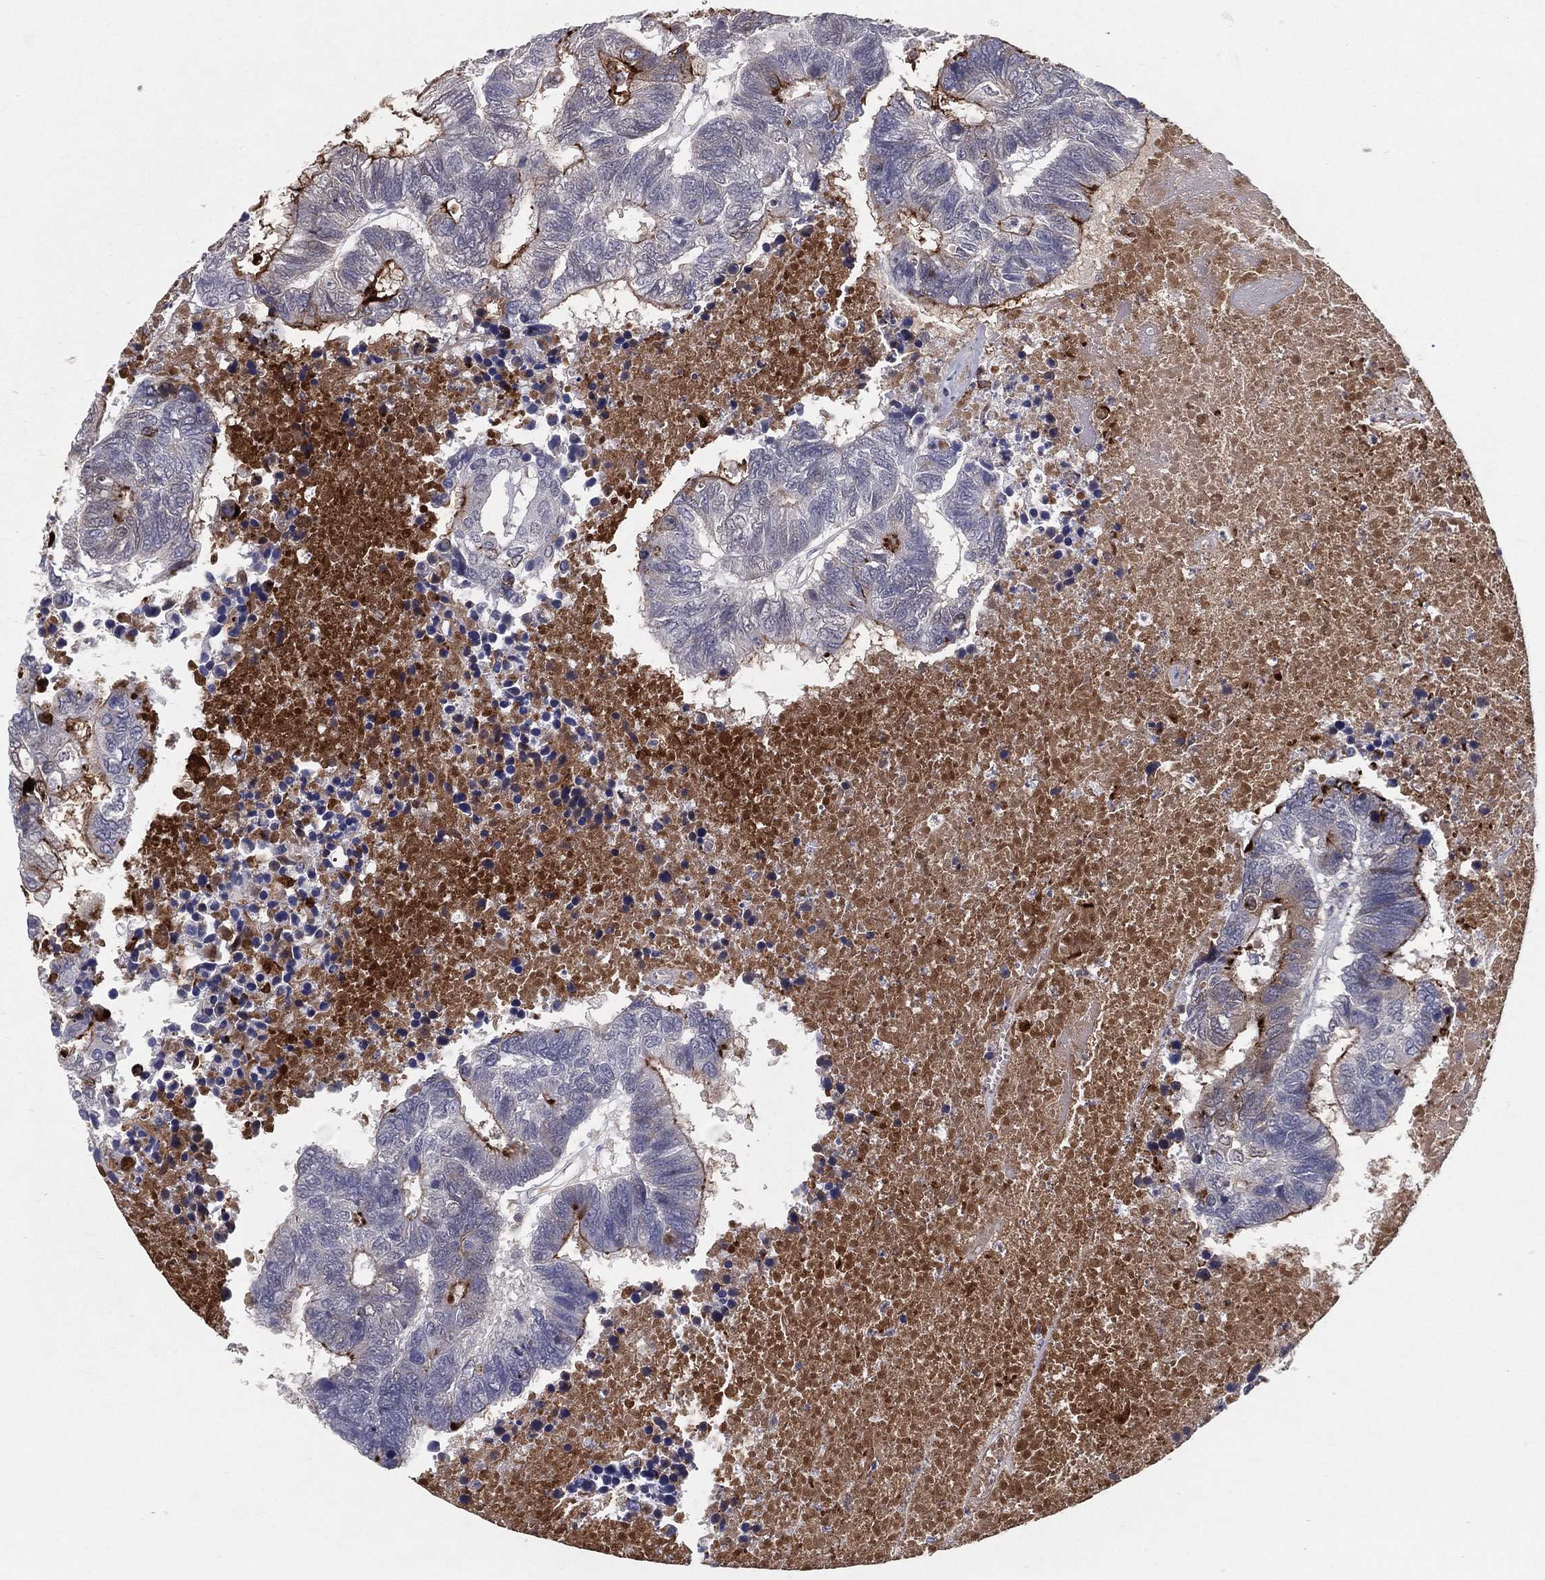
{"staining": {"intensity": "strong", "quantity": "<25%", "location": "cytoplasmic/membranous"}, "tissue": "colorectal cancer", "cell_type": "Tumor cells", "image_type": "cancer", "snomed": [{"axis": "morphology", "description": "Adenocarcinoma, NOS"}, {"axis": "topography", "description": "Colon"}], "caption": "Protein expression analysis of human colorectal cancer reveals strong cytoplasmic/membranous positivity in approximately <25% of tumor cells. The staining is performed using DAB brown chromogen to label protein expression. The nuclei are counter-stained blue using hematoxylin.", "gene": "ACE2", "patient": {"sex": "female", "age": 48}}